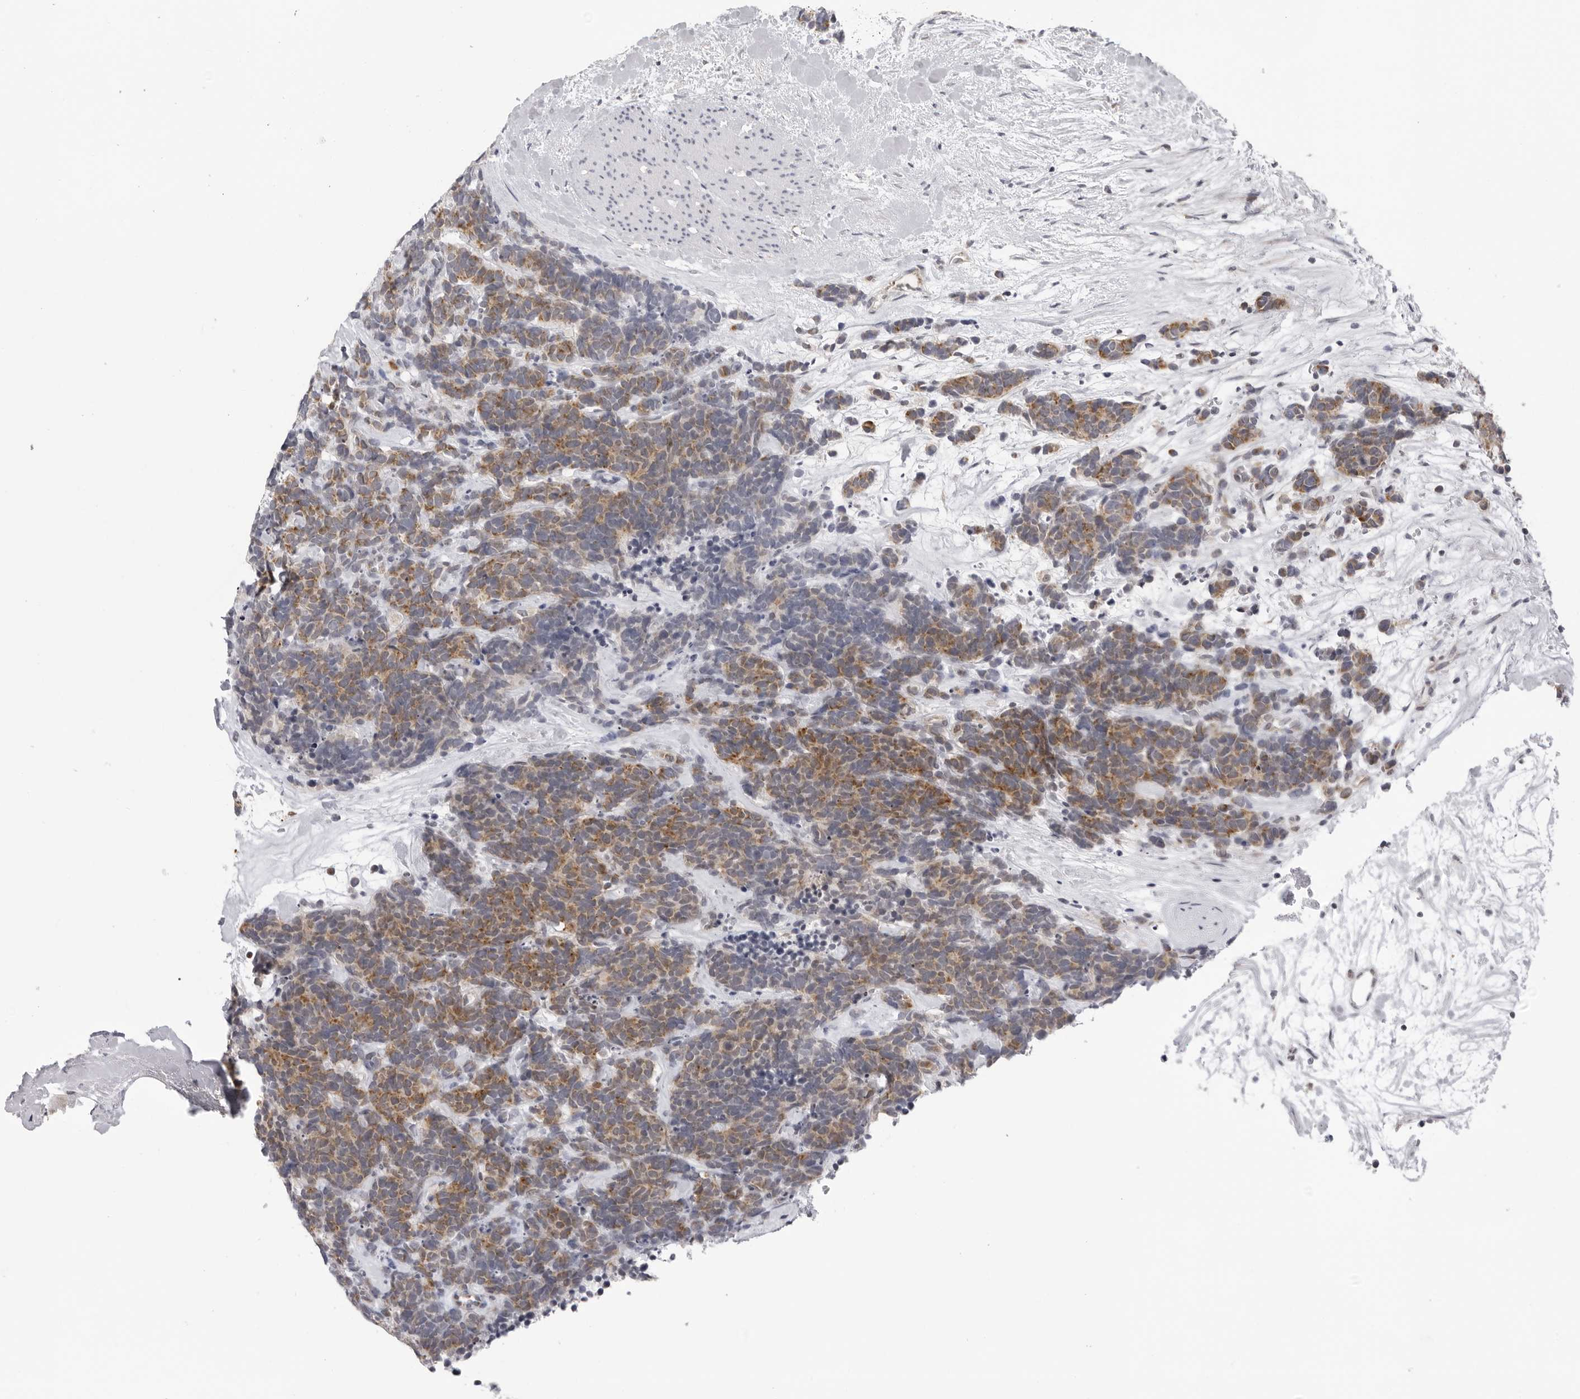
{"staining": {"intensity": "moderate", "quantity": "25%-75%", "location": "cytoplasmic/membranous"}, "tissue": "carcinoid", "cell_type": "Tumor cells", "image_type": "cancer", "snomed": [{"axis": "morphology", "description": "Carcinoma, NOS"}, {"axis": "morphology", "description": "Carcinoid, malignant, NOS"}, {"axis": "topography", "description": "Urinary bladder"}], "caption": "A micrograph showing moderate cytoplasmic/membranous staining in about 25%-75% of tumor cells in carcinoma, as visualized by brown immunohistochemical staining.", "gene": "MRPS15", "patient": {"sex": "male", "age": 57}}